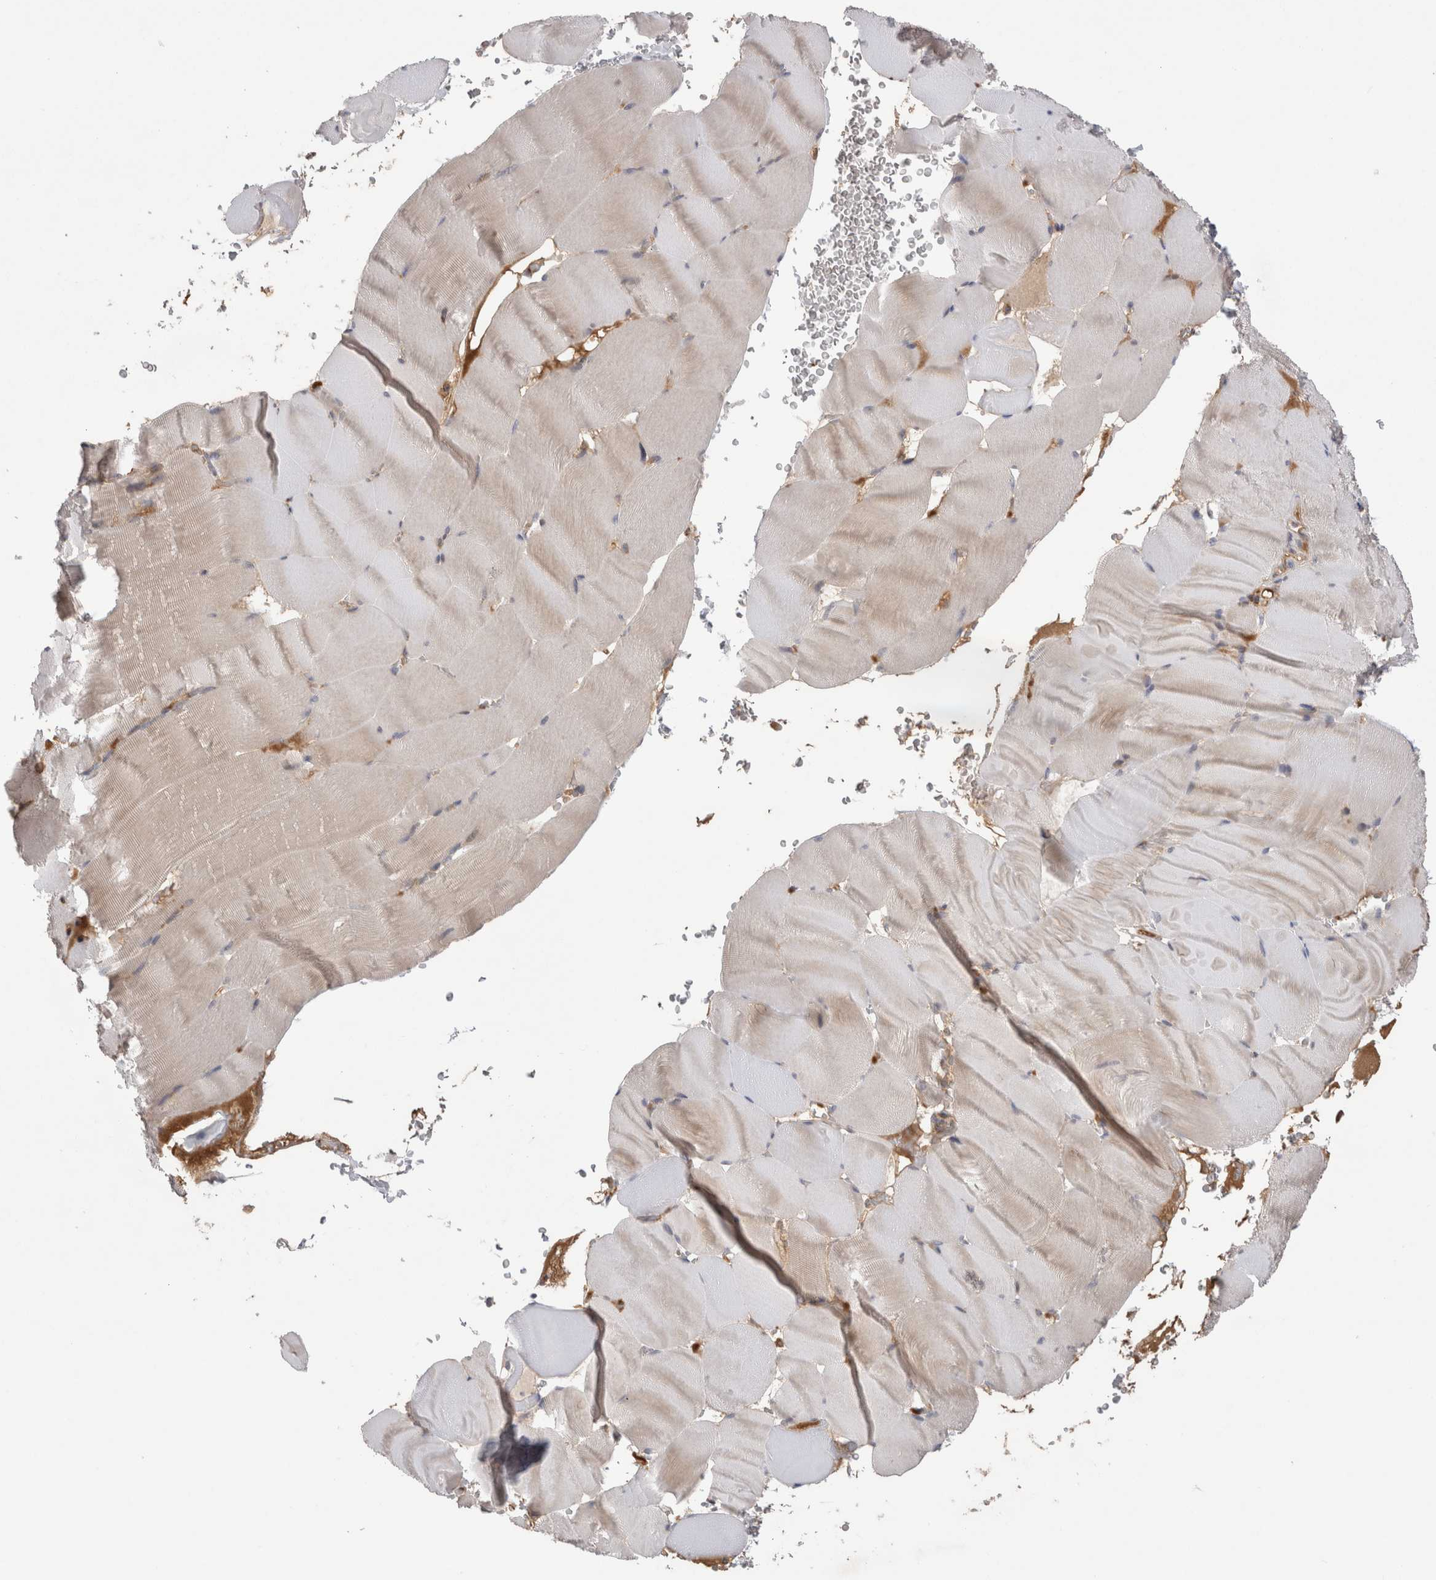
{"staining": {"intensity": "negative", "quantity": "none", "location": "none"}, "tissue": "skeletal muscle", "cell_type": "Myocytes", "image_type": "normal", "snomed": [{"axis": "morphology", "description": "Normal tissue, NOS"}, {"axis": "topography", "description": "Skeletal muscle"}], "caption": "The immunohistochemistry (IHC) photomicrograph has no significant positivity in myocytes of skeletal muscle. The staining is performed using DAB brown chromogen with nuclei counter-stained in using hematoxylin.", "gene": "DARS2", "patient": {"sex": "male", "age": 62}}